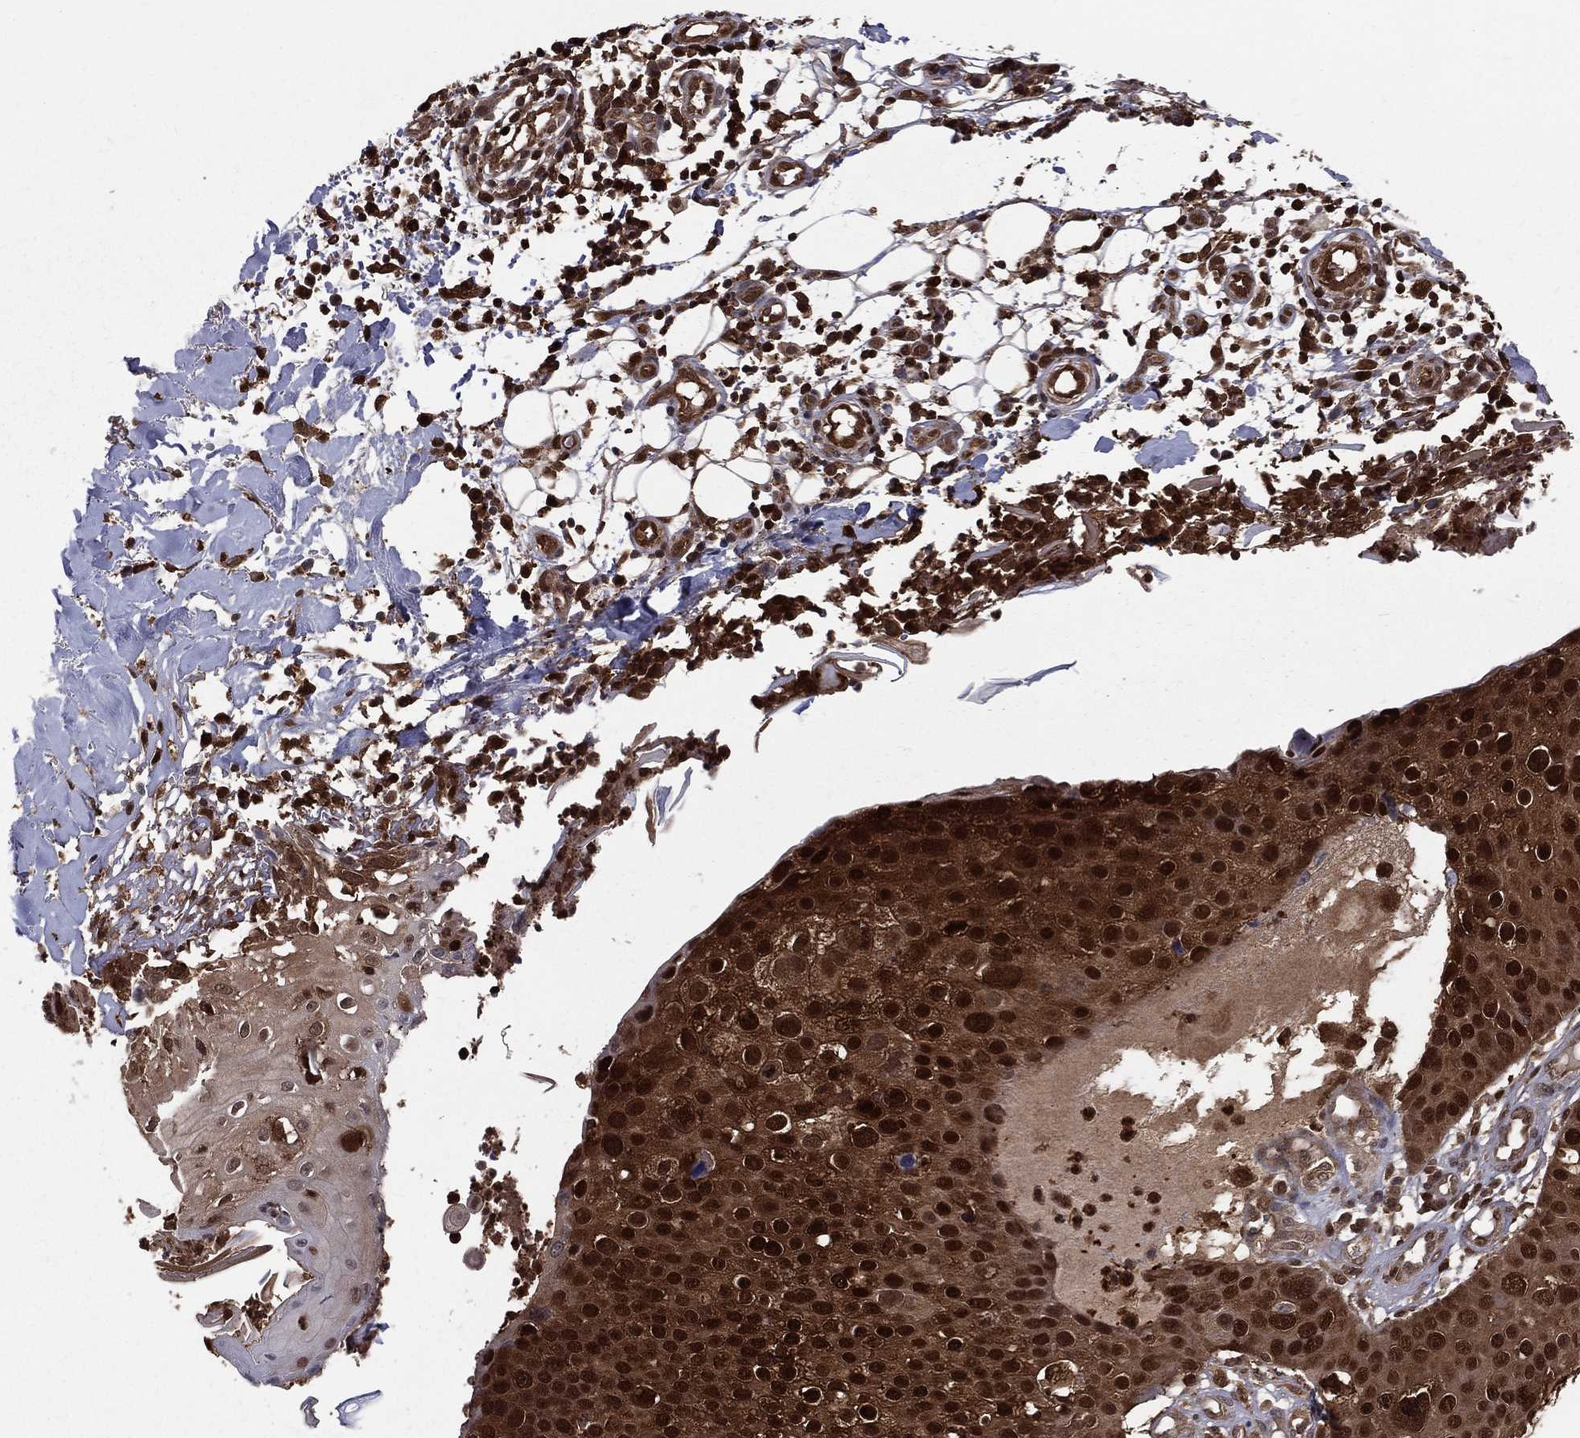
{"staining": {"intensity": "strong", "quantity": ">75%", "location": "cytoplasmic/membranous,nuclear"}, "tissue": "skin cancer", "cell_type": "Tumor cells", "image_type": "cancer", "snomed": [{"axis": "morphology", "description": "Squamous cell carcinoma, NOS"}, {"axis": "topography", "description": "Skin"}], "caption": "Protein expression analysis of human skin squamous cell carcinoma reveals strong cytoplasmic/membranous and nuclear staining in approximately >75% of tumor cells. The protein of interest is shown in brown color, while the nuclei are stained blue.", "gene": "ENO1", "patient": {"sex": "male", "age": 71}}